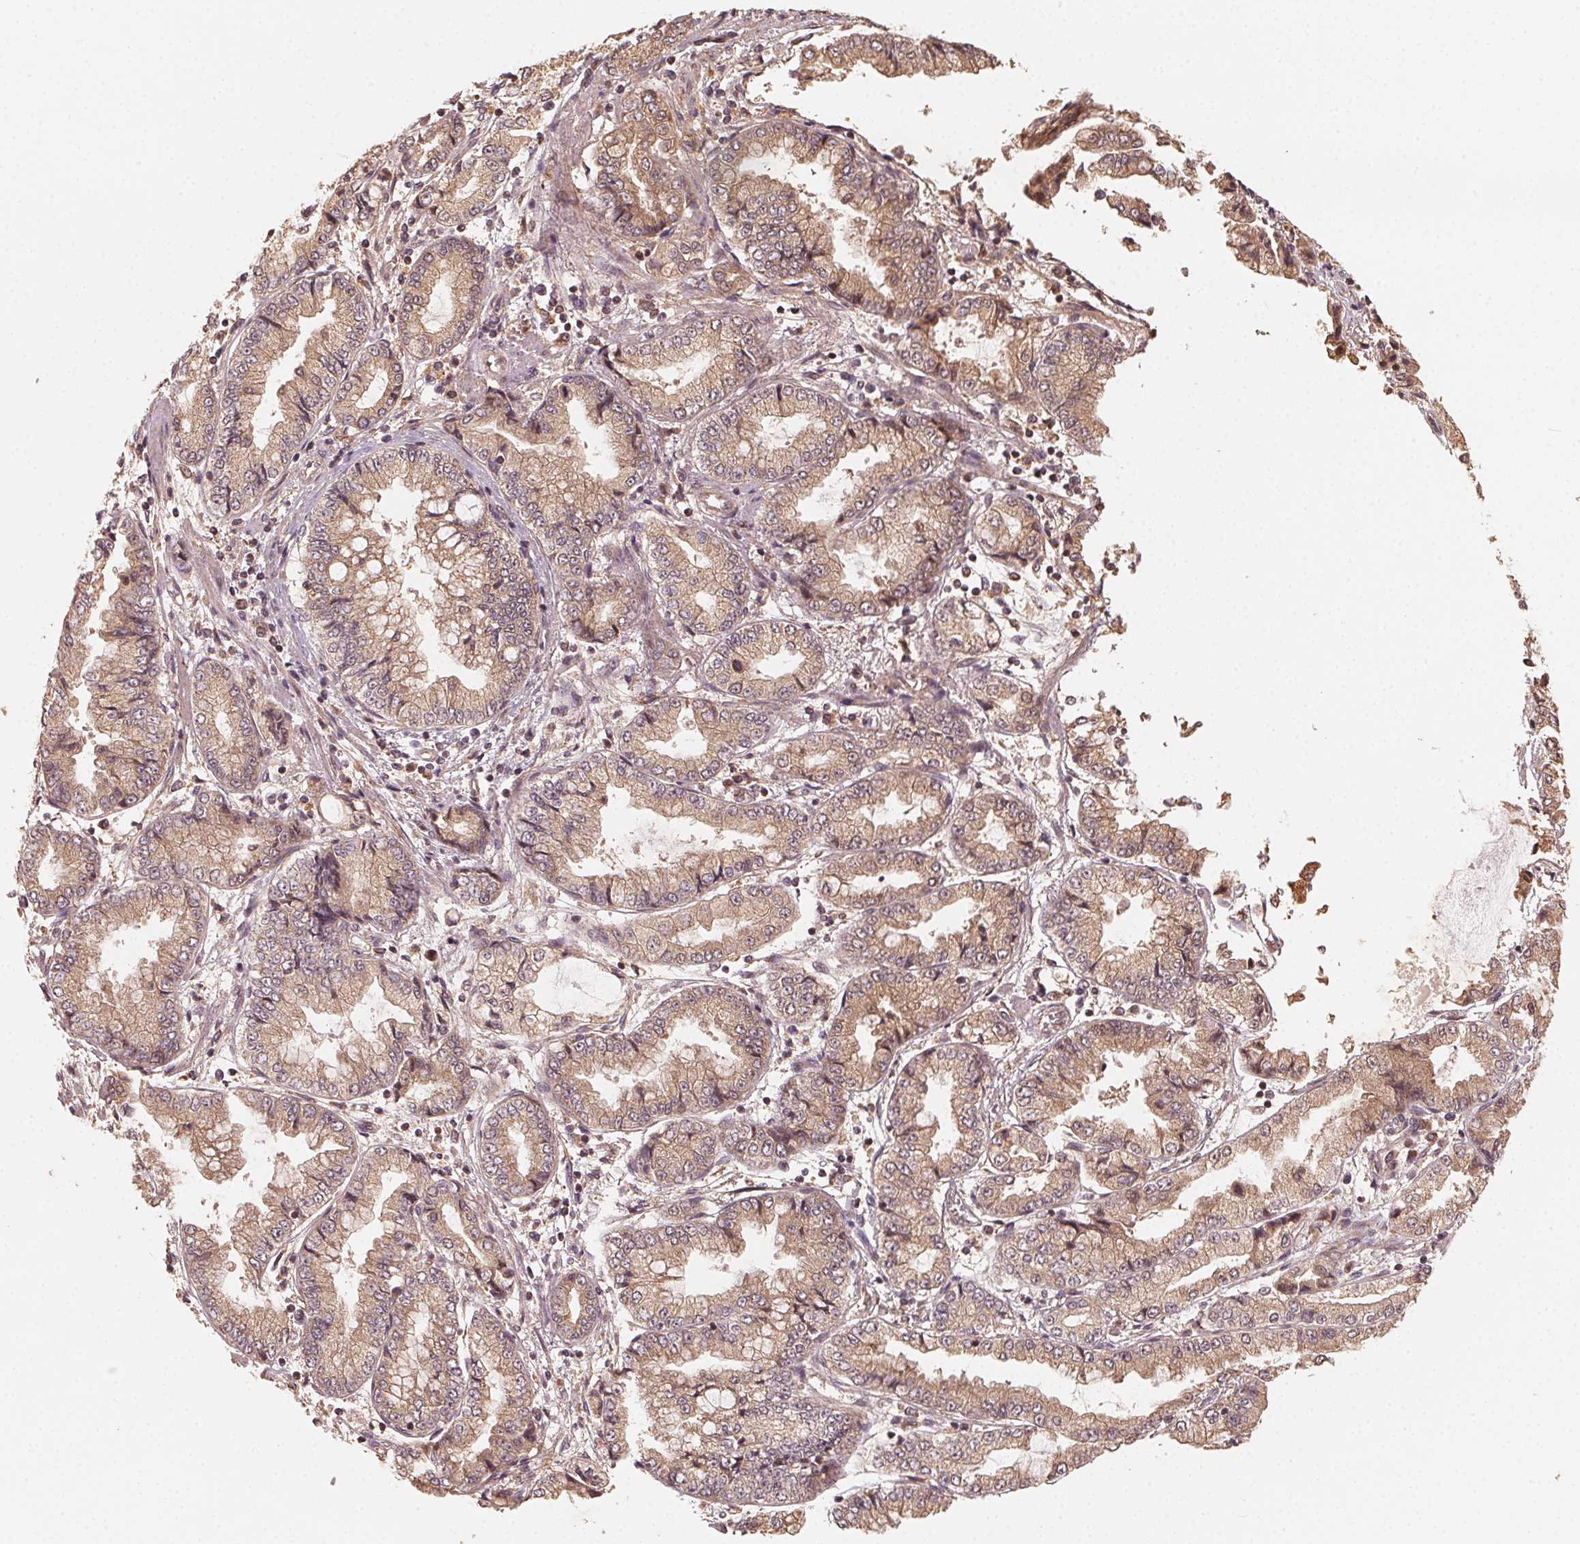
{"staining": {"intensity": "moderate", "quantity": ">75%", "location": "cytoplasmic/membranous"}, "tissue": "stomach cancer", "cell_type": "Tumor cells", "image_type": "cancer", "snomed": [{"axis": "morphology", "description": "Adenocarcinoma, NOS"}, {"axis": "topography", "description": "Stomach, upper"}], "caption": "This histopathology image shows immunohistochemistry staining of human adenocarcinoma (stomach), with medium moderate cytoplasmic/membranous positivity in approximately >75% of tumor cells.", "gene": "WBP2", "patient": {"sex": "female", "age": 74}}